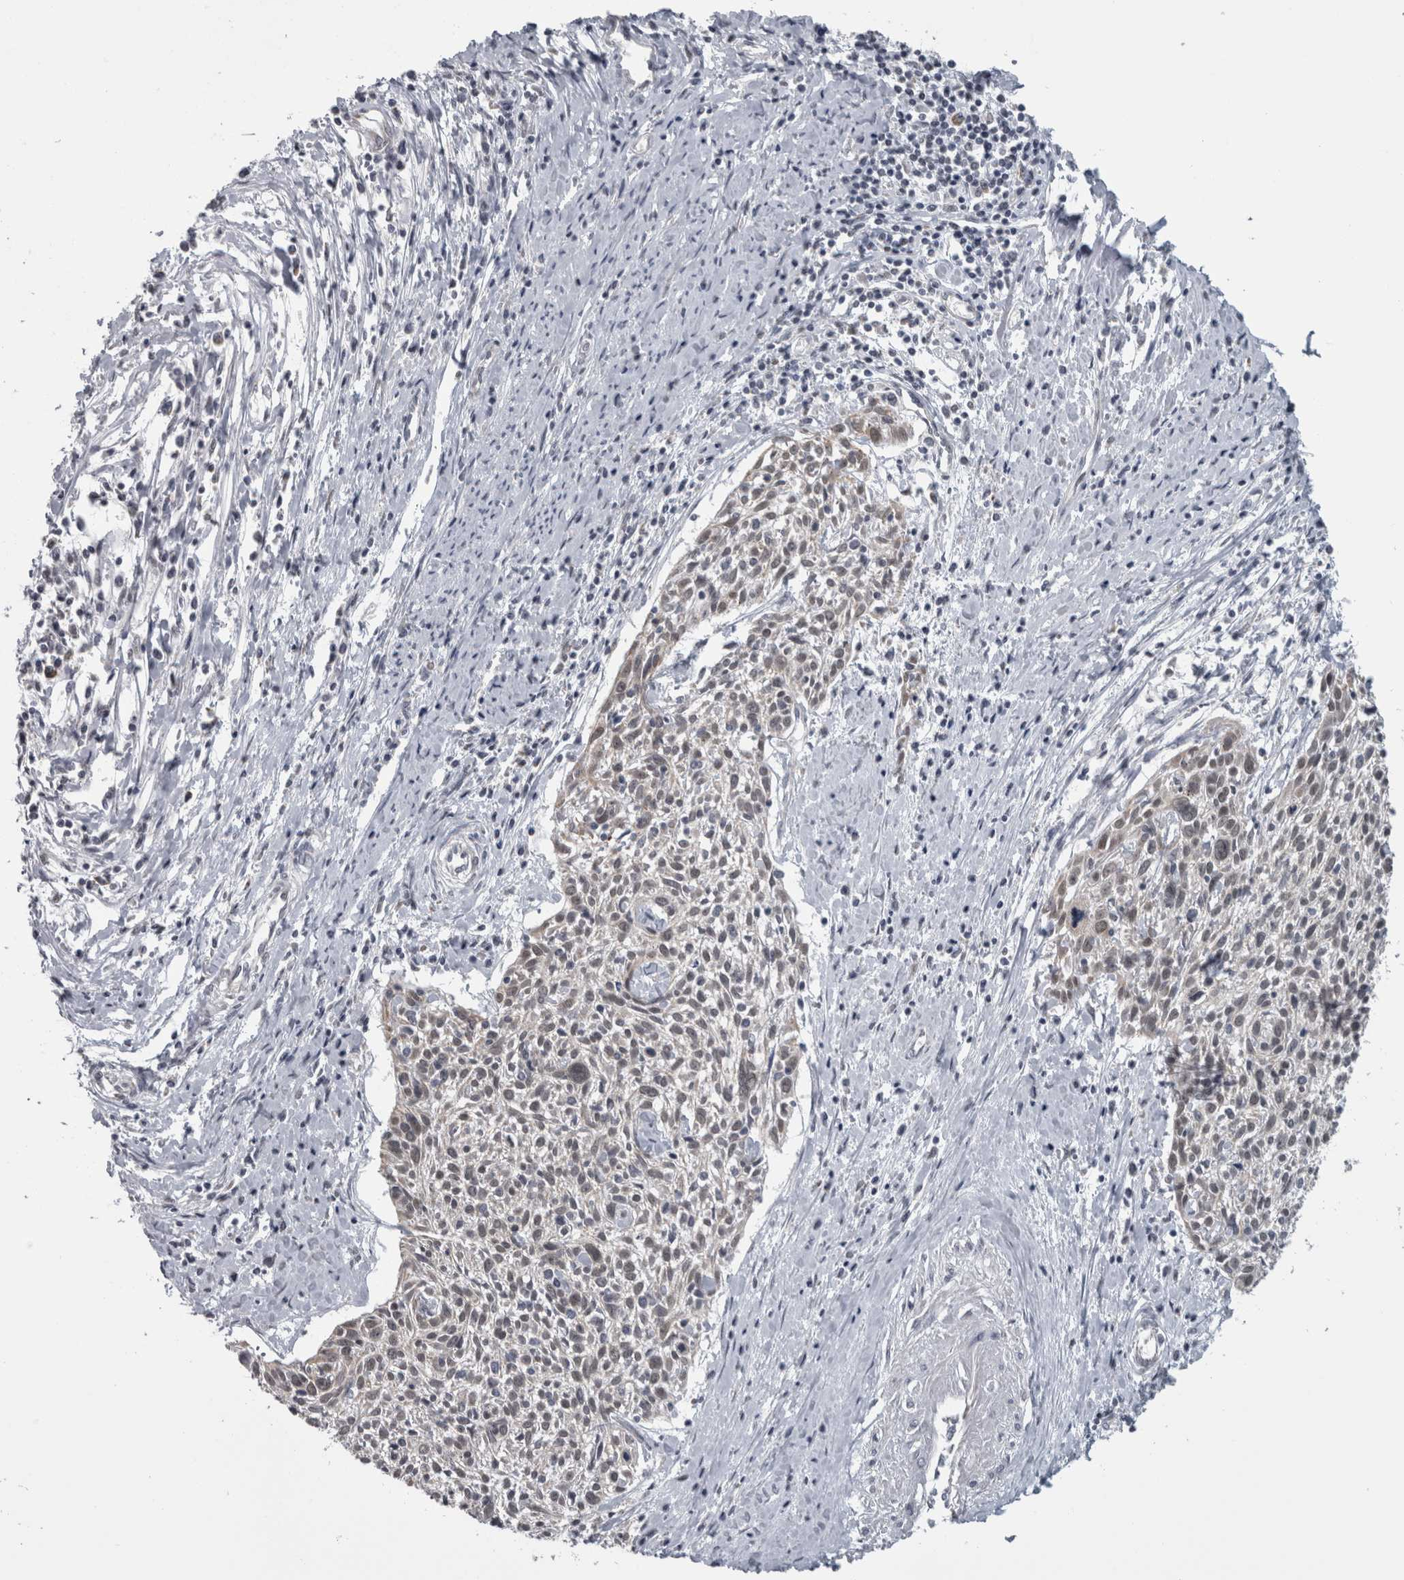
{"staining": {"intensity": "negative", "quantity": "none", "location": "none"}, "tissue": "cervical cancer", "cell_type": "Tumor cells", "image_type": "cancer", "snomed": [{"axis": "morphology", "description": "Squamous cell carcinoma, NOS"}, {"axis": "topography", "description": "Cervix"}], "caption": "This is an immunohistochemistry micrograph of human cervical cancer (squamous cell carcinoma). There is no staining in tumor cells.", "gene": "OR2K2", "patient": {"sex": "female", "age": 51}}